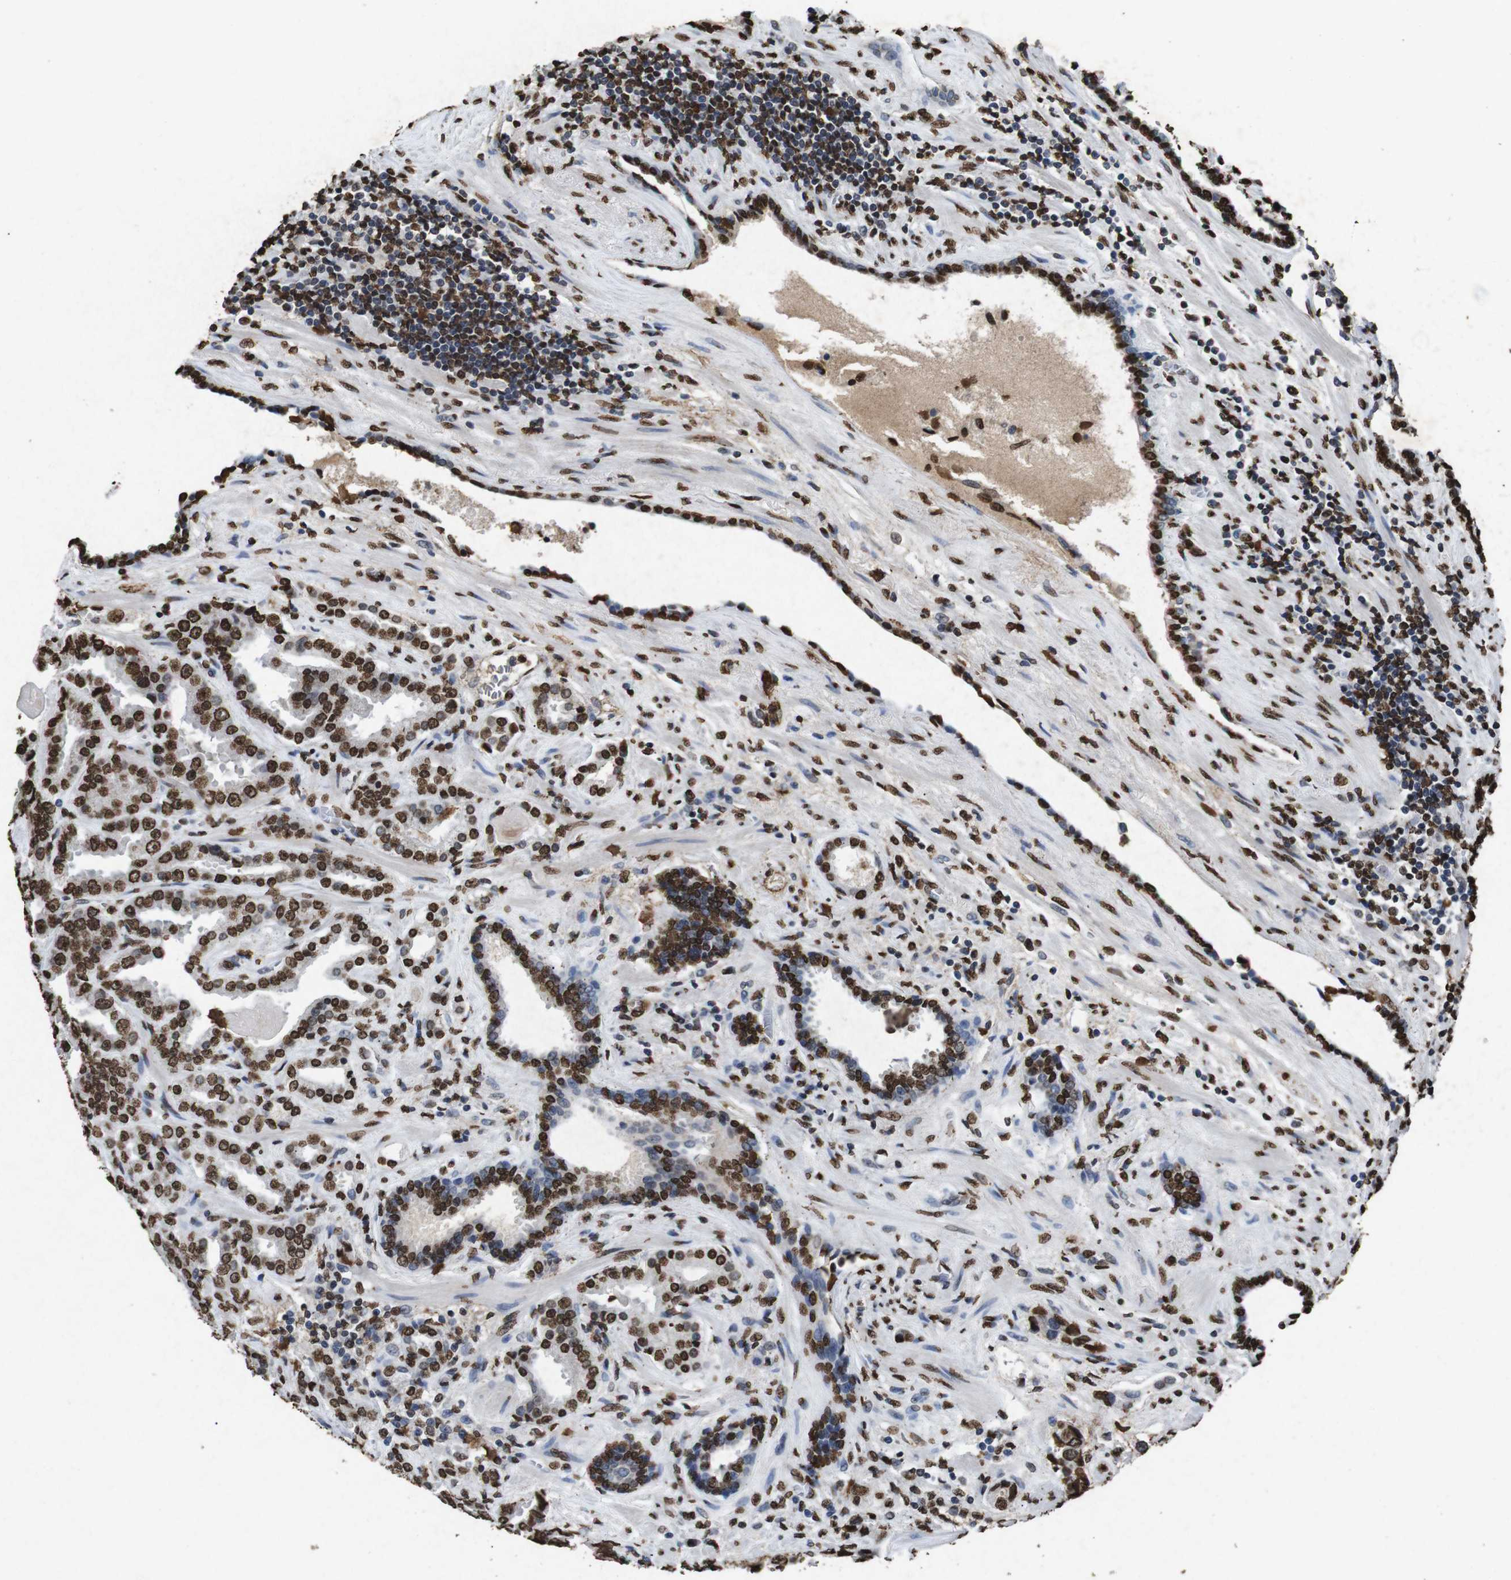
{"staining": {"intensity": "strong", "quantity": ">75%", "location": "nuclear"}, "tissue": "prostate cancer", "cell_type": "Tumor cells", "image_type": "cancer", "snomed": [{"axis": "morphology", "description": "Adenocarcinoma, Low grade"}, {"axis": "topography", "description": "Prostate"}], "caption": "Immunohistochemical staining of low-grade adenocarcinoma (prostate) reveals strong nuclear protein expression in about >75% of tumor cells. (brown staining indicates protein expression, while blue staining denotes nuclei).", "gene": "MDM2", "patient": {"sex": "male", "age": 60}}